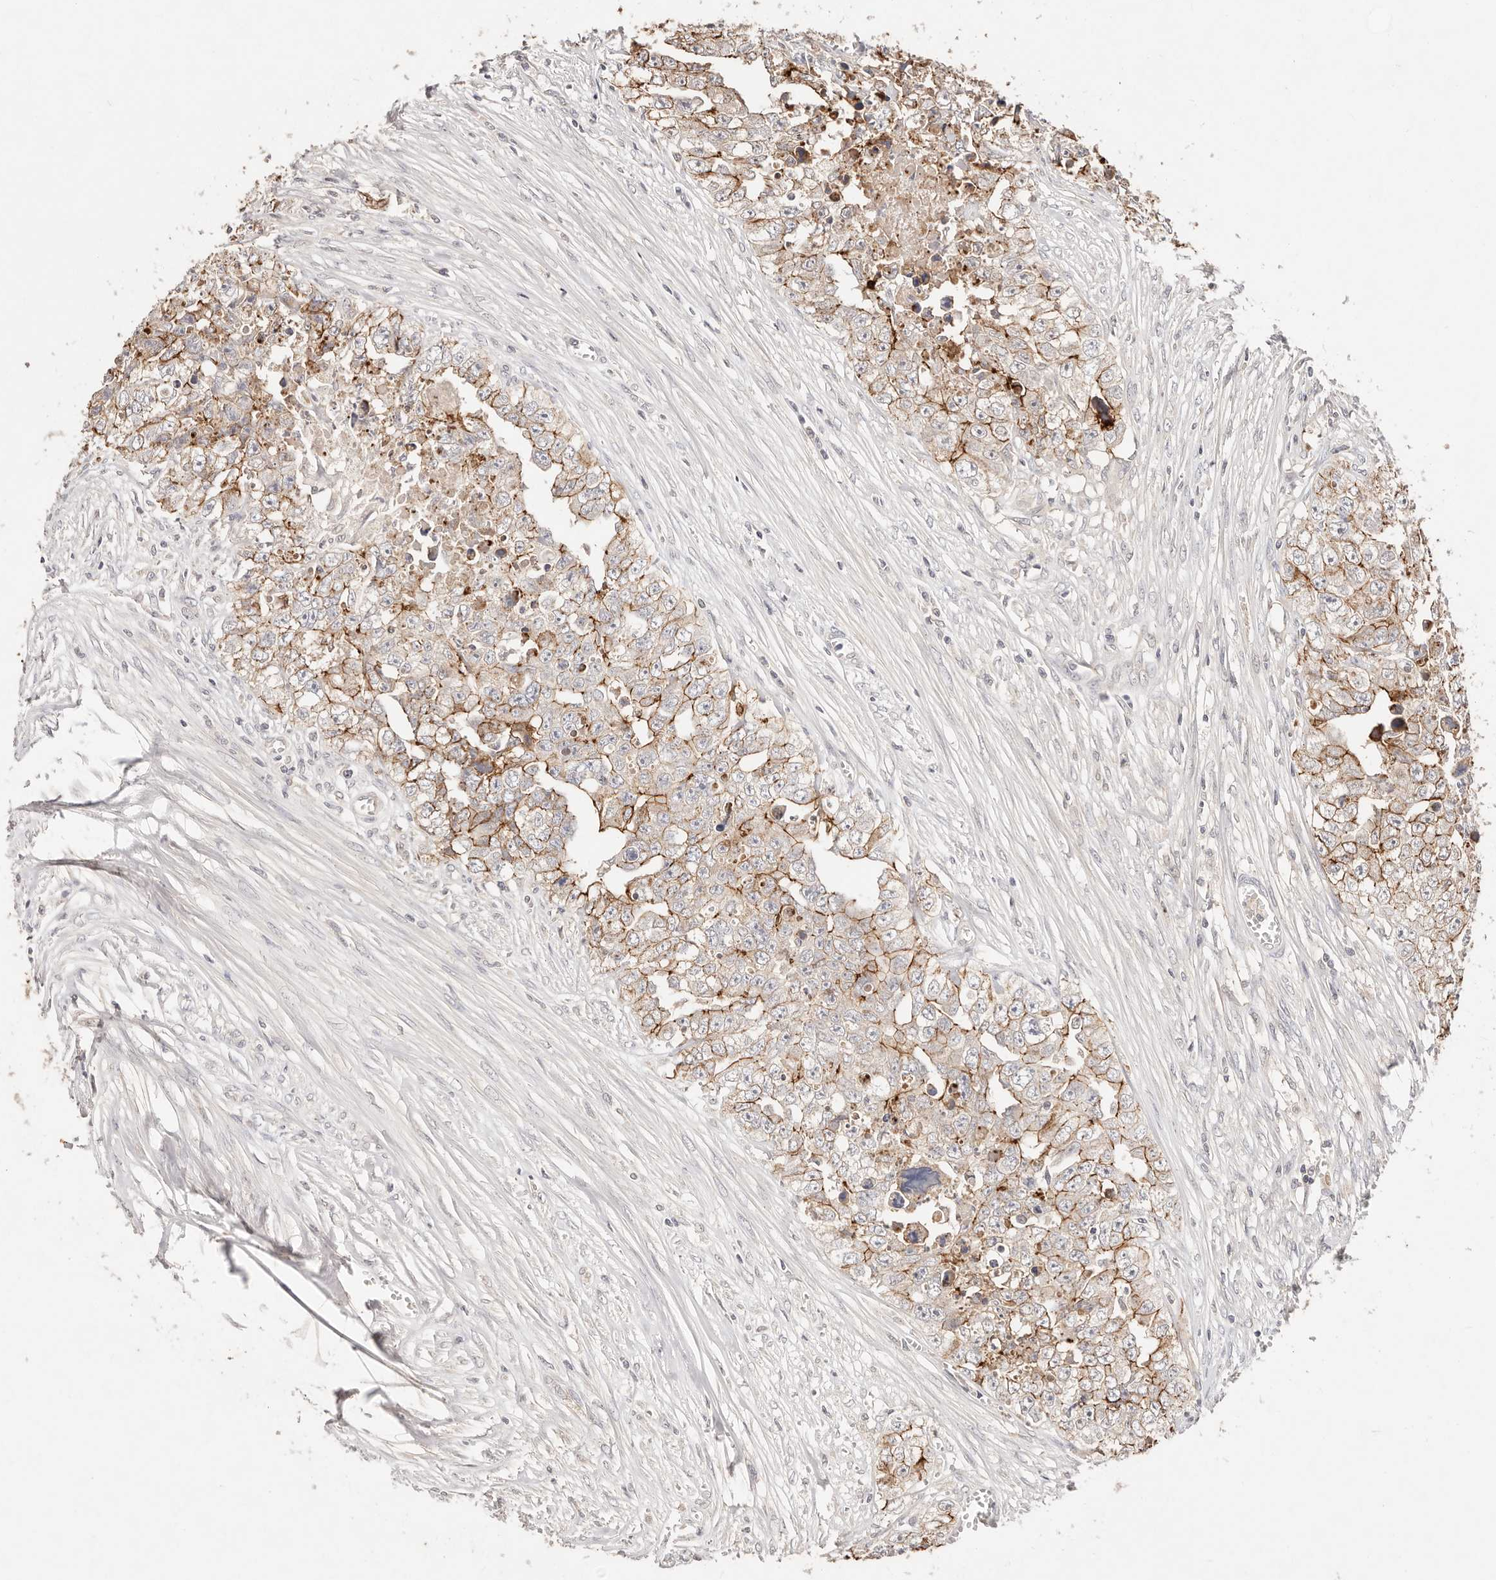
{"staining": {"intensity": "moderate", "quantity": "25%-75%", "location": "cytoplasmic/membranous"}, "tissue": "testis cancer", "cell_type": "Tumor cells", "image_type": "cancer", "snomed": [{"axis": "morphology", "description": "Seminoma, NOS"}, {"axis": "morphology", "description": "Carcinoma, Embryonal, NOS"}, {"axis": "topography", "description": "Testis"}], "caption": "Human testis cancer (seminoma) stained with a brown dye shows moderate cytoplasmic/membranous positive expression in approximately 25%-75% of tumor cells.", "gene": "CXADR", "patient": {"sex": "male", "age": 43}}